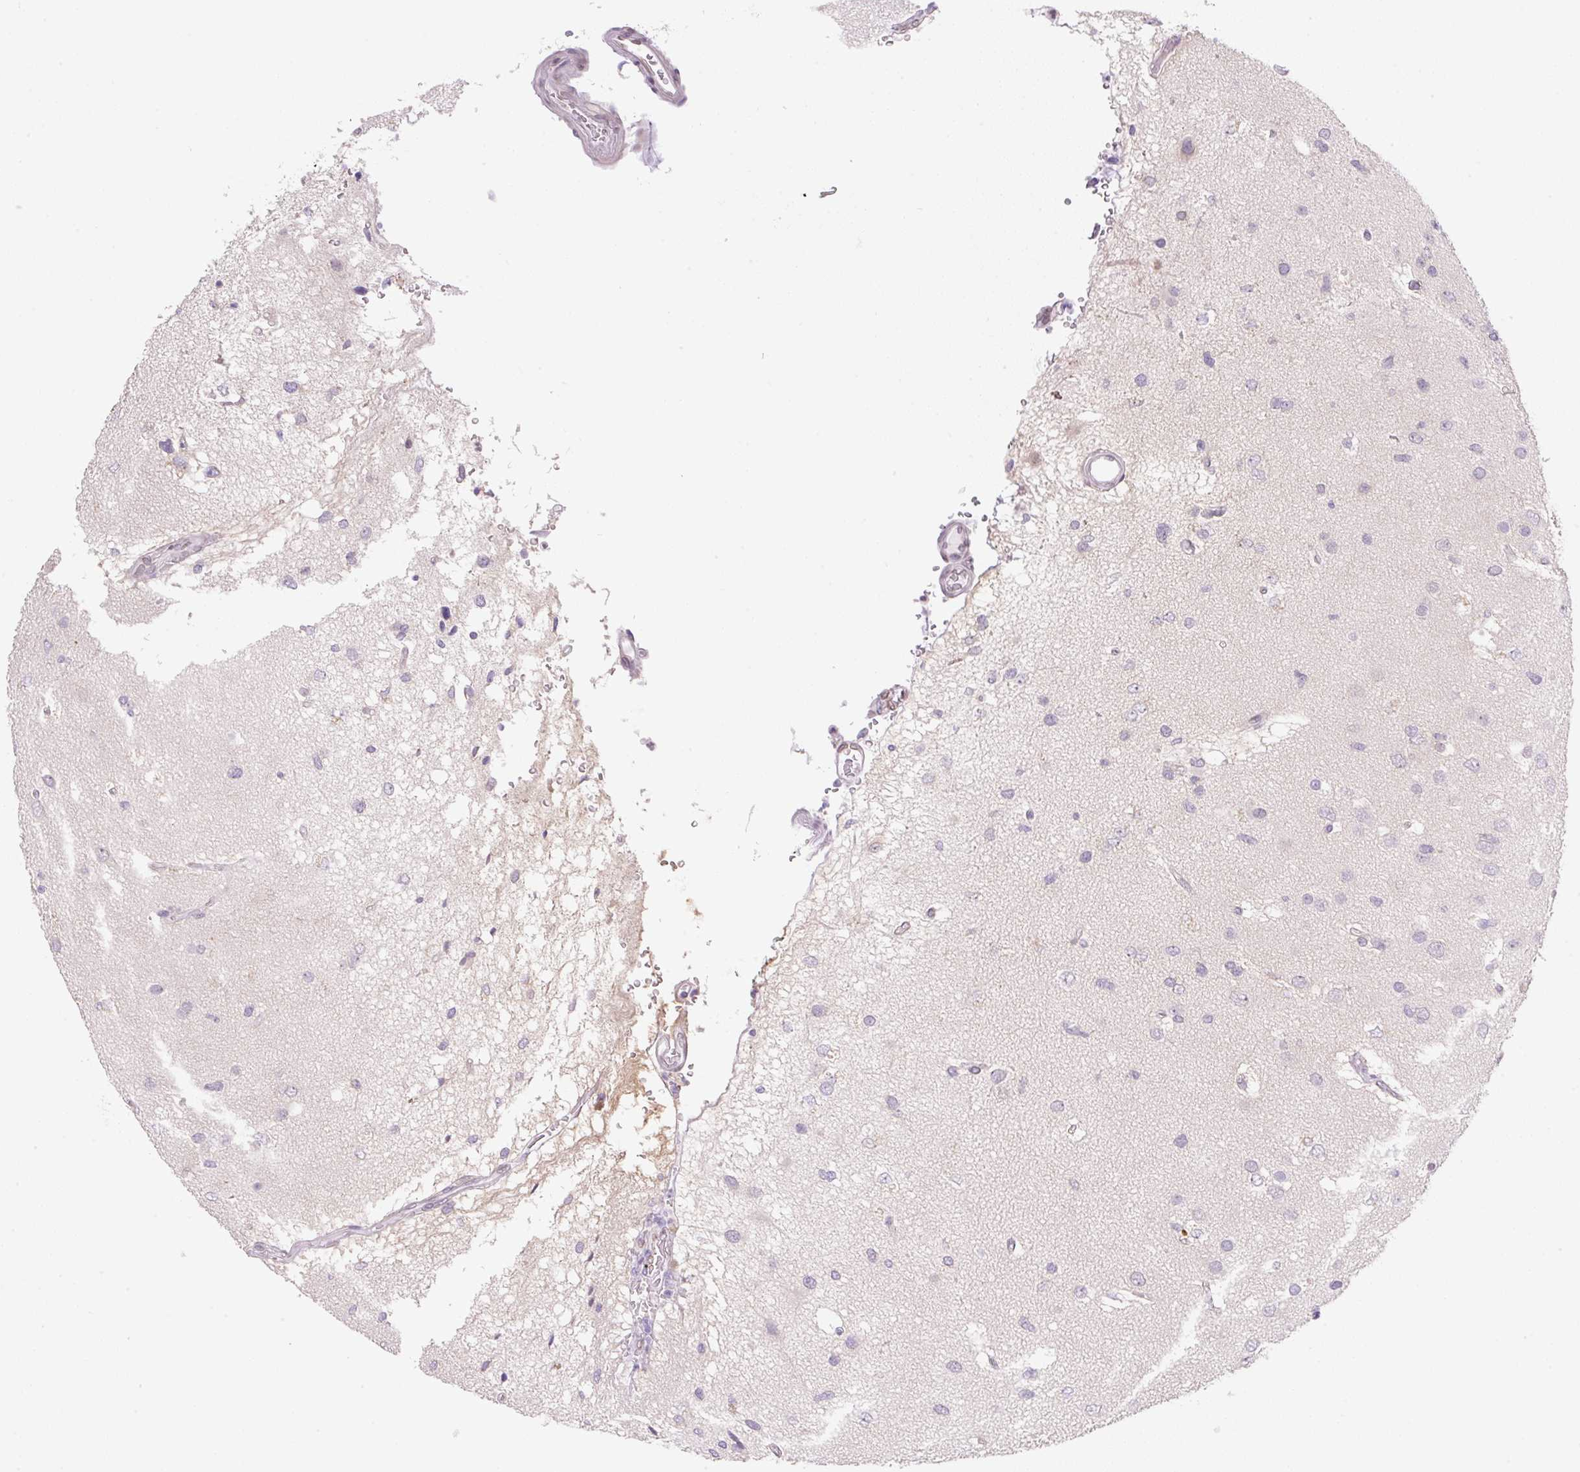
{"staining": {"intensity": "negative", "quantity": "none", "location": "none"}, "tissue": "glioma", "cell_type": "Tumor cells", "image_type": "cancer", "snomed": [{"axis": "morphology", "description": "Glioma, malignant, High grade"}, {"axis": "topography", "description": "Brain"}], "caption": "This is an IHC photomicrograph of malignant high-grade glioma. There is no positivity in tumor cells.", "gene": "SYNE3", "patient": {"sex": "male", "age": 53}}